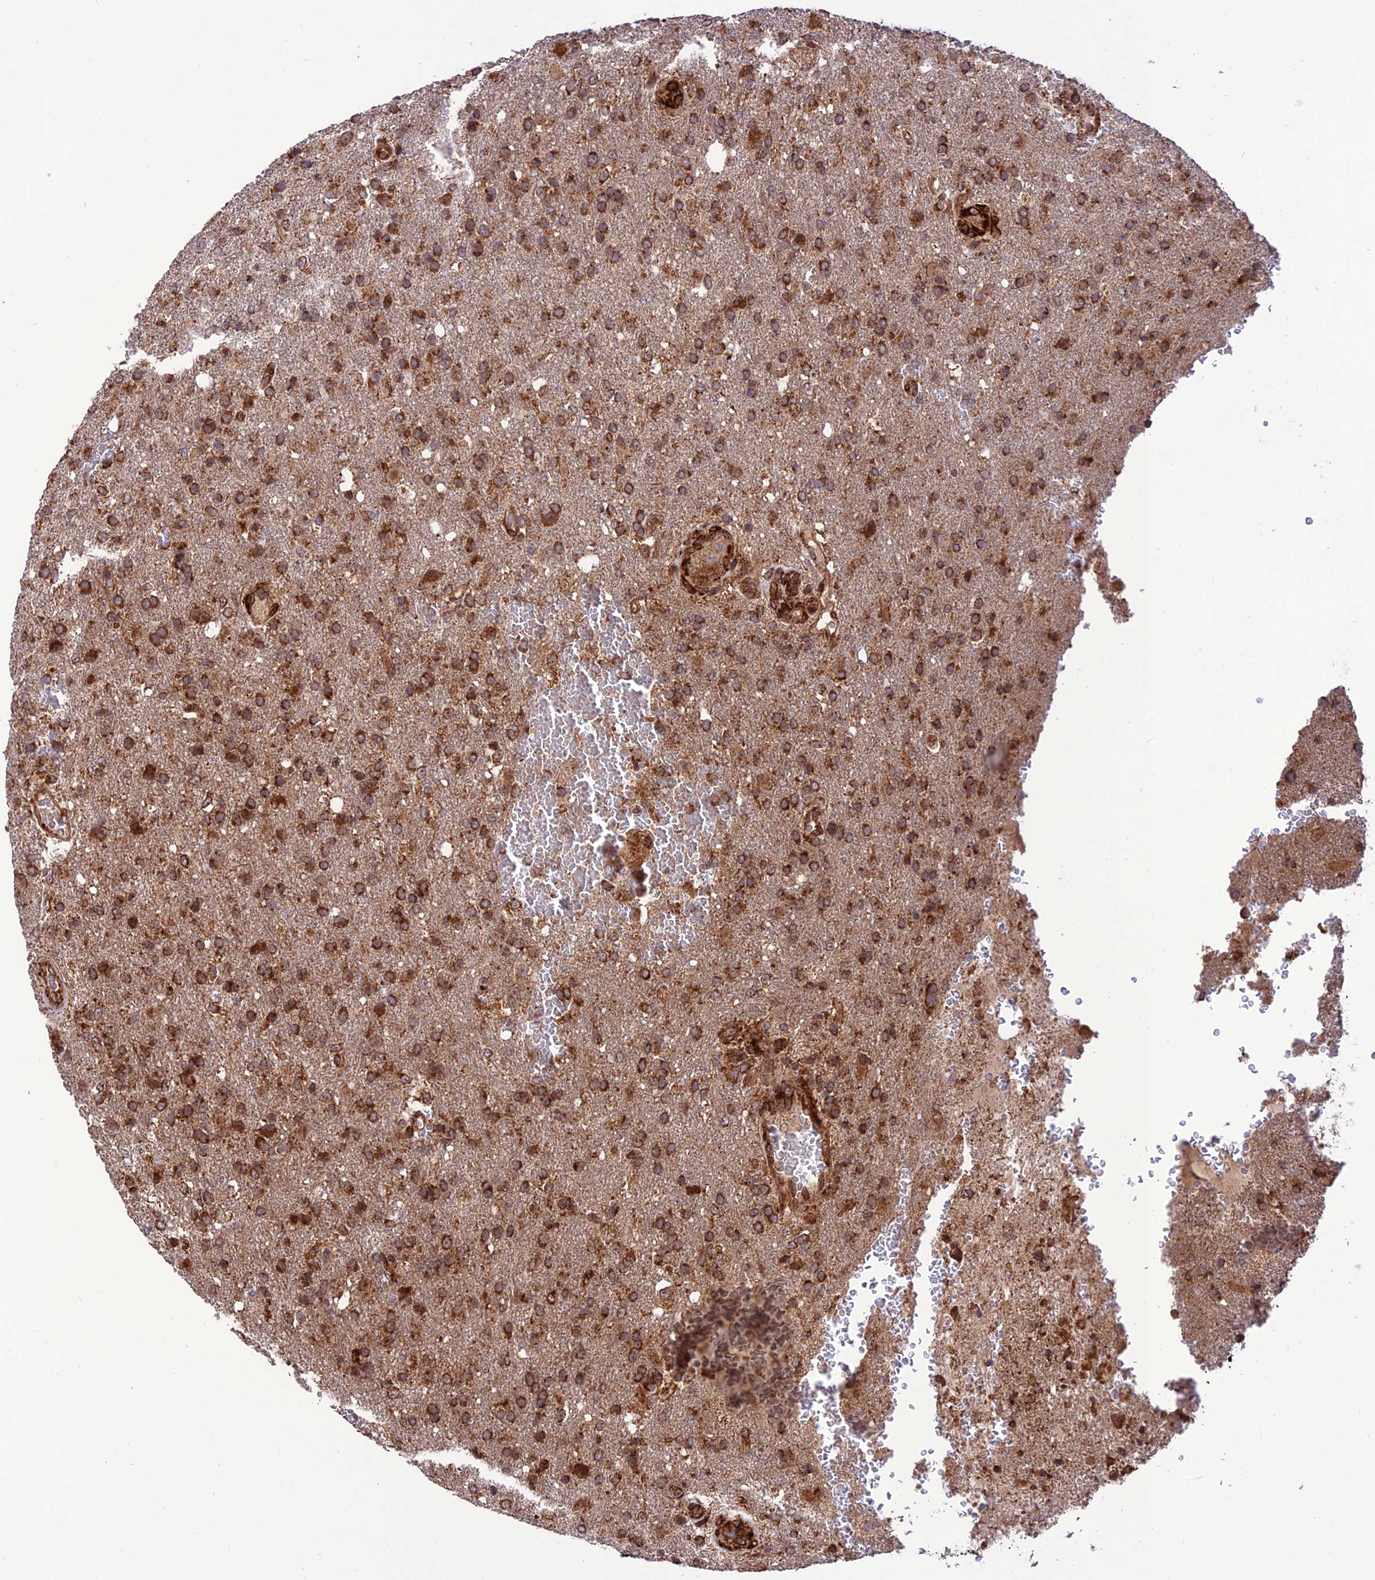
{"staining": {"intensity": "strong", "quantity": ">75%", "location": "cytoplasmic/membranous"}, "tissue": "glioma", "cell_type": "Tumor cells", "image_type": "cancer", "snomed": [{"axis": "morphology", "description": "Glioma, malignant, High grade"}, {"axis": "topography", "description": "Brain"}], "caption": "A high amount of strong cytoplasmic/membranous staining is present in approximately >75% of tumor cells in malignant glioma (high-grade) tissue.", "gene": "CRTAP", "patient": {"sex": "female", "age": 74}}